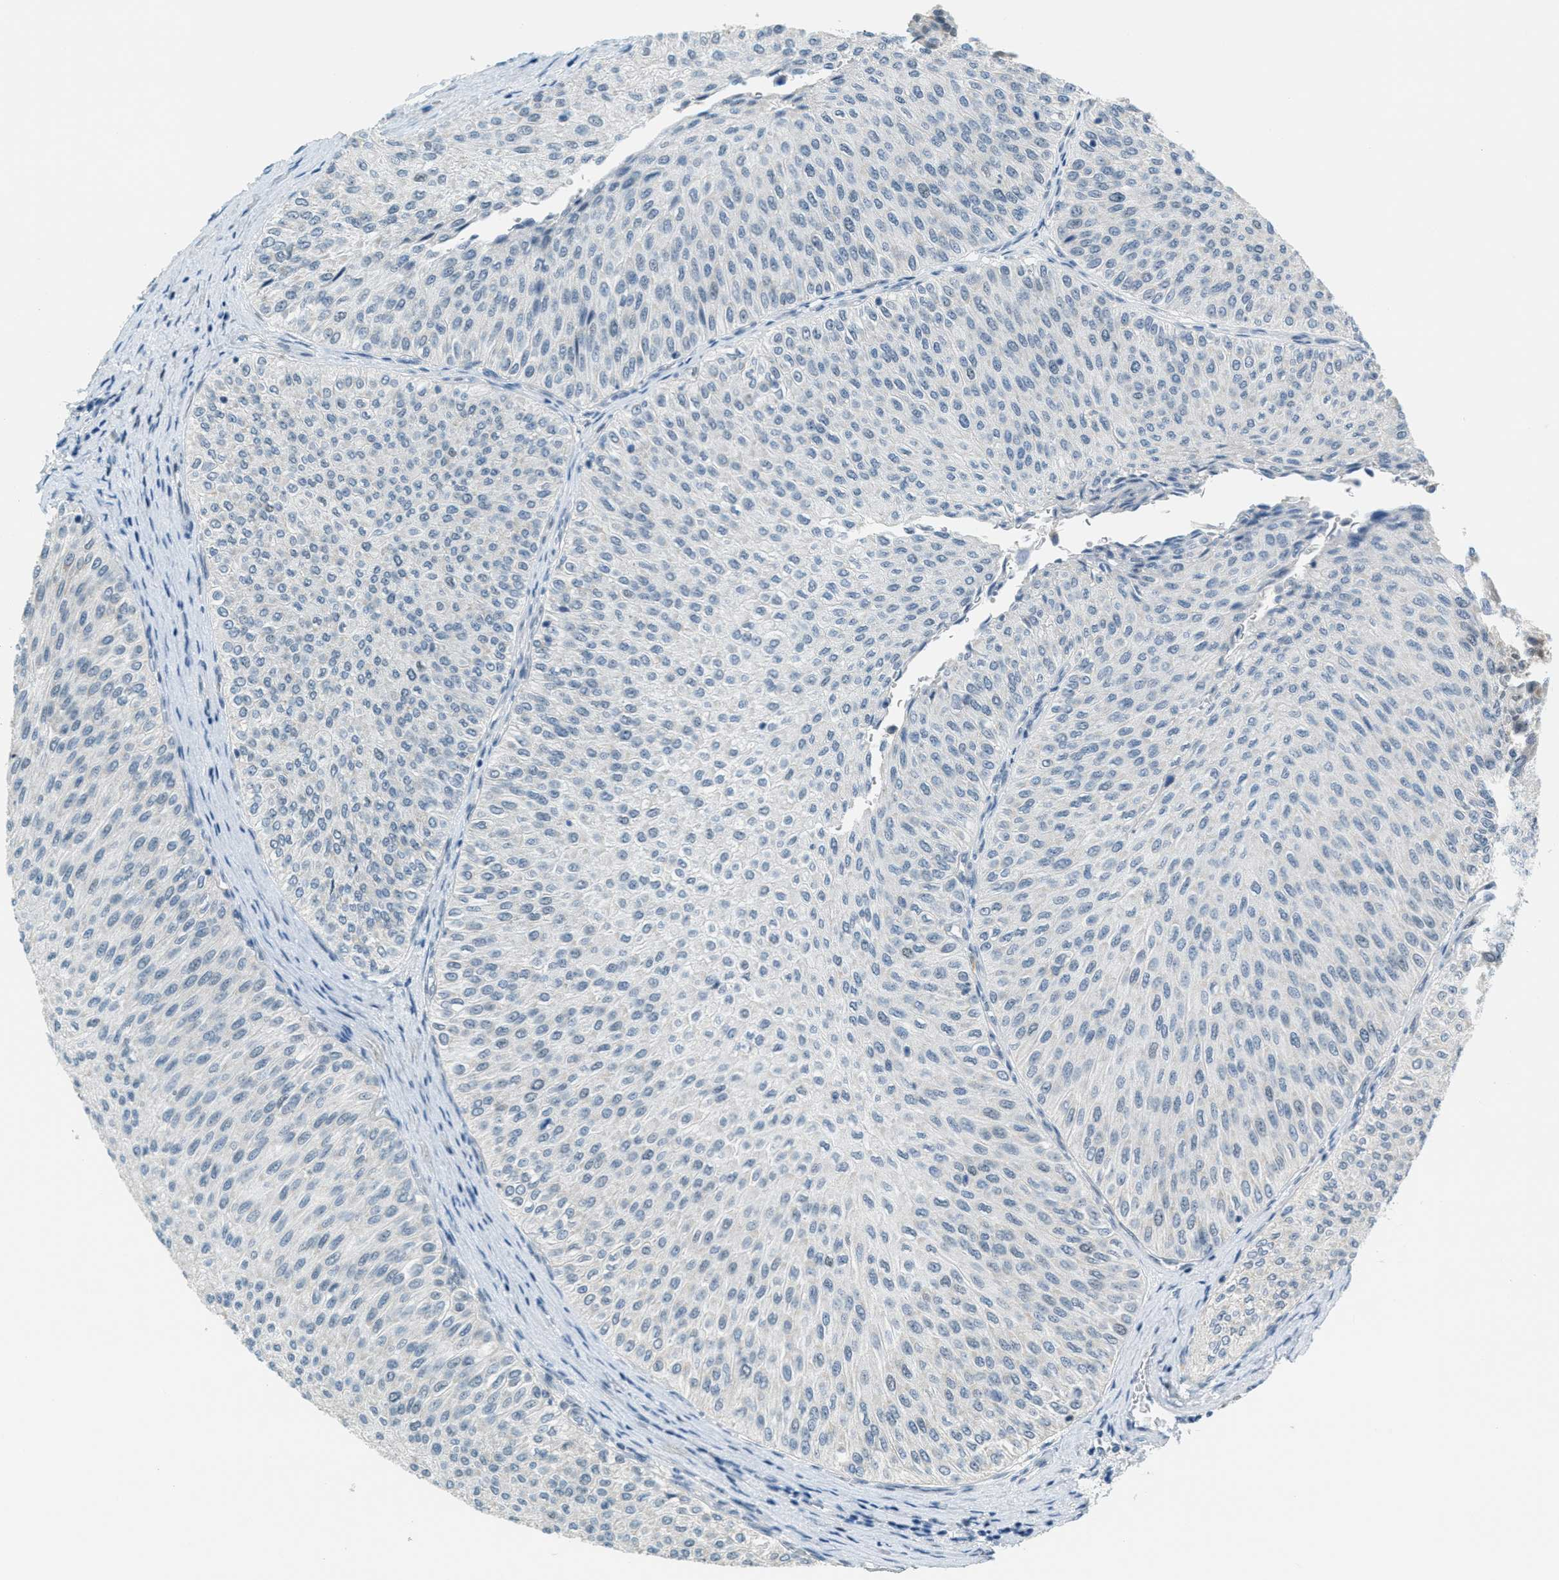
{"staining": {"intensity": "negative", "quantity": "none", "location": "none"}, "tissue": "urothelial cancer", "cell_type": "Tumor cells", "image_type": "cancer", "snomed": [{"axis": "morphology", "description": "Urothelial carcinoma, Low grade"}, {"axis": "topography", "description": "Urinary bladder"}], "caption": "DAB immunohistochemical staining of human urothelial cancer shows no significant positivity in tumor cells.", "gene": "TCF3", "patient": {"sex": "male", "age": 78}}